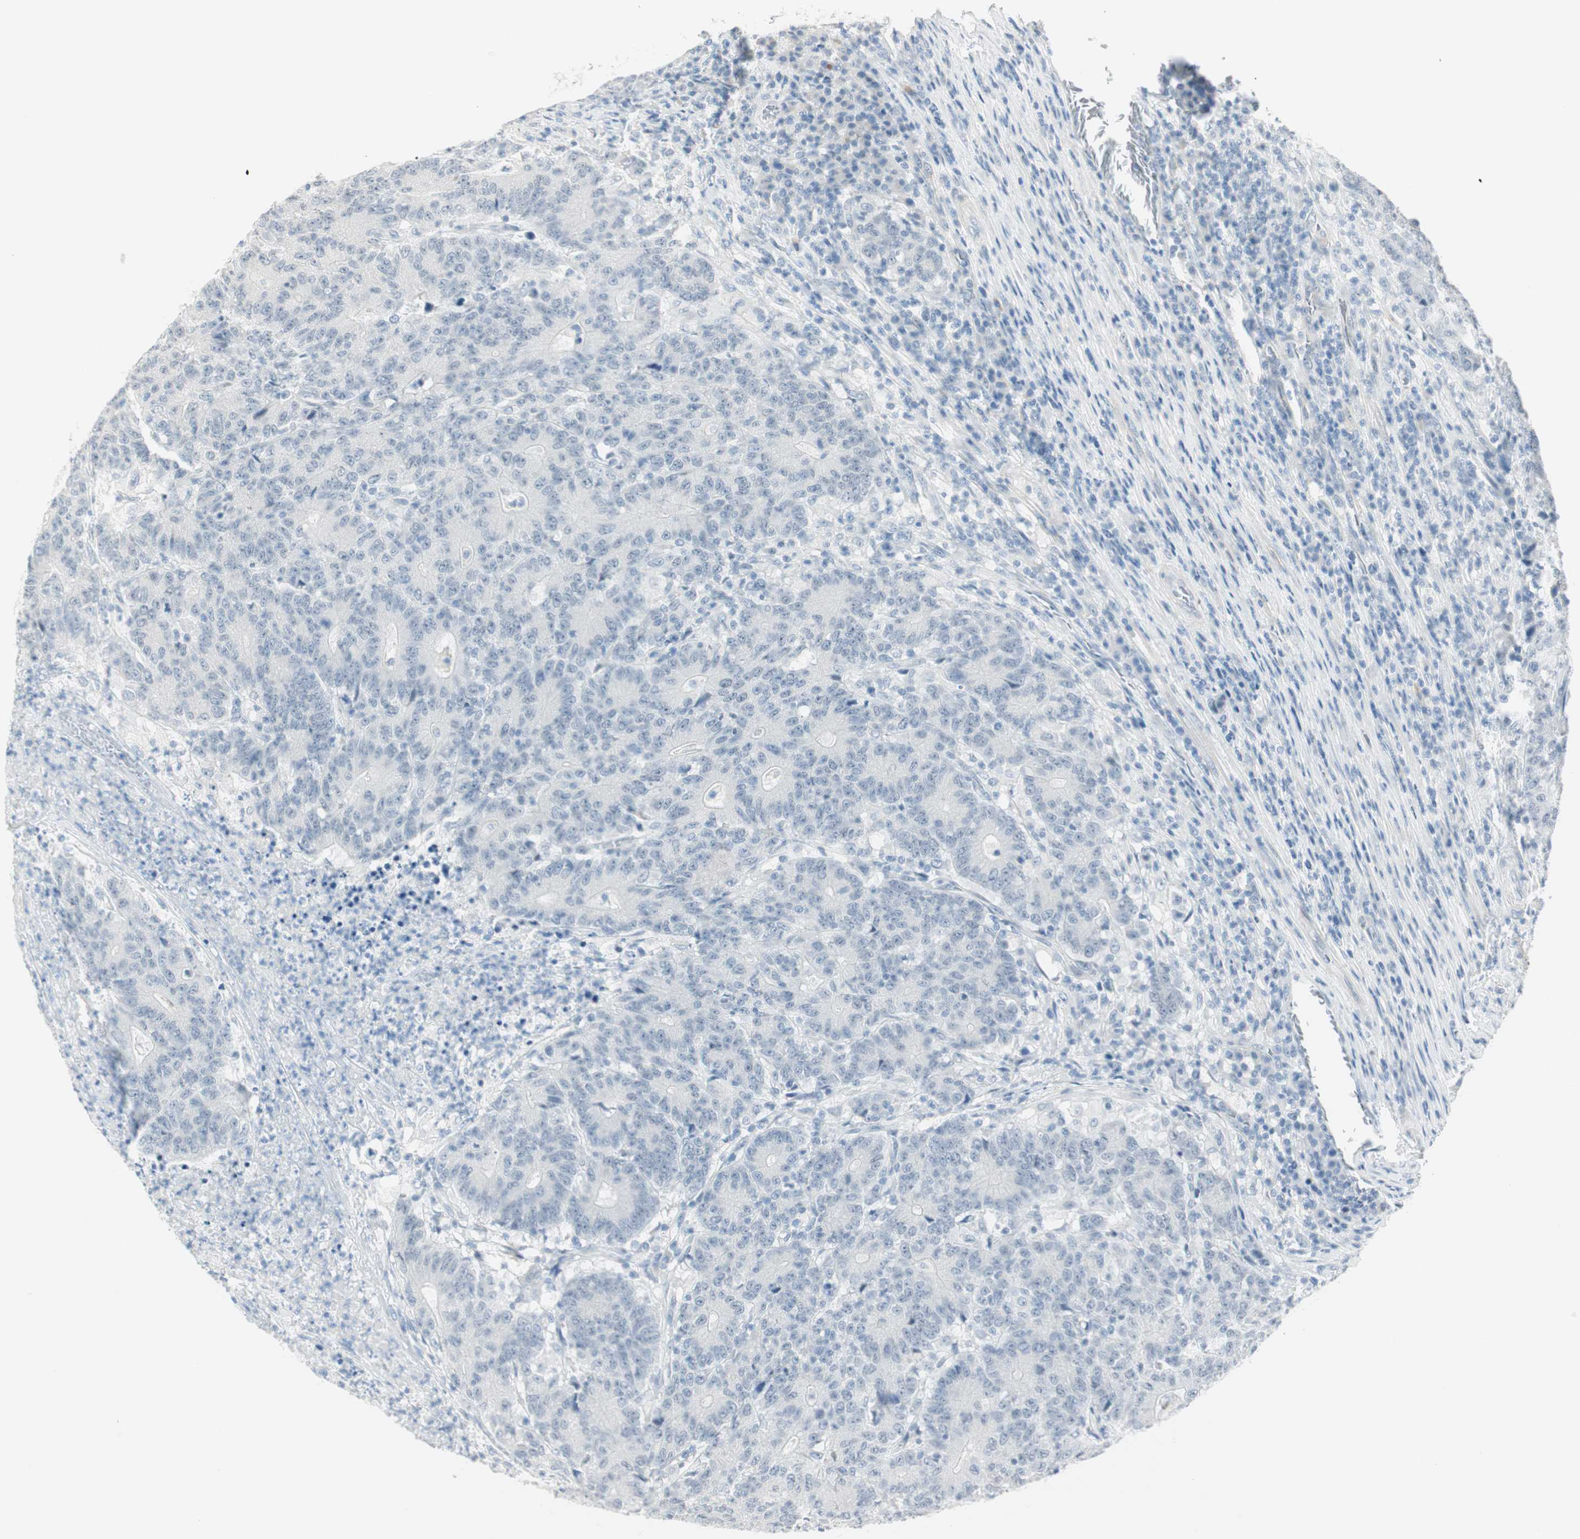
{"staining": {"intensity": "negative", "quantity": "none", "location": "none"}, "tissue": "colorectal cancer", "cell_type": "Tumor cells", "image_type": "cancer", "snomed": [{"axis": "morphology", "description": "Normal tissue, NOS"}, {"axis": "morphology", "description": "Adenocarcinoma, NOS"}, {"axis": "topography", "description": "Colon"}], "caption": "DAB (3,3'-diaminobenzidine) immunohistochemical staining of human colorectal adenocarcinoma demonstrates no significant staining in tumor cells. (Stains: DAB immunohistochemistry (IHC) with hematoxylin counter stain, Microscopy: brightfield microscopy at high magnification).", "gene": "MLLT10", "patient": {"sex": "female", "age": 75}}